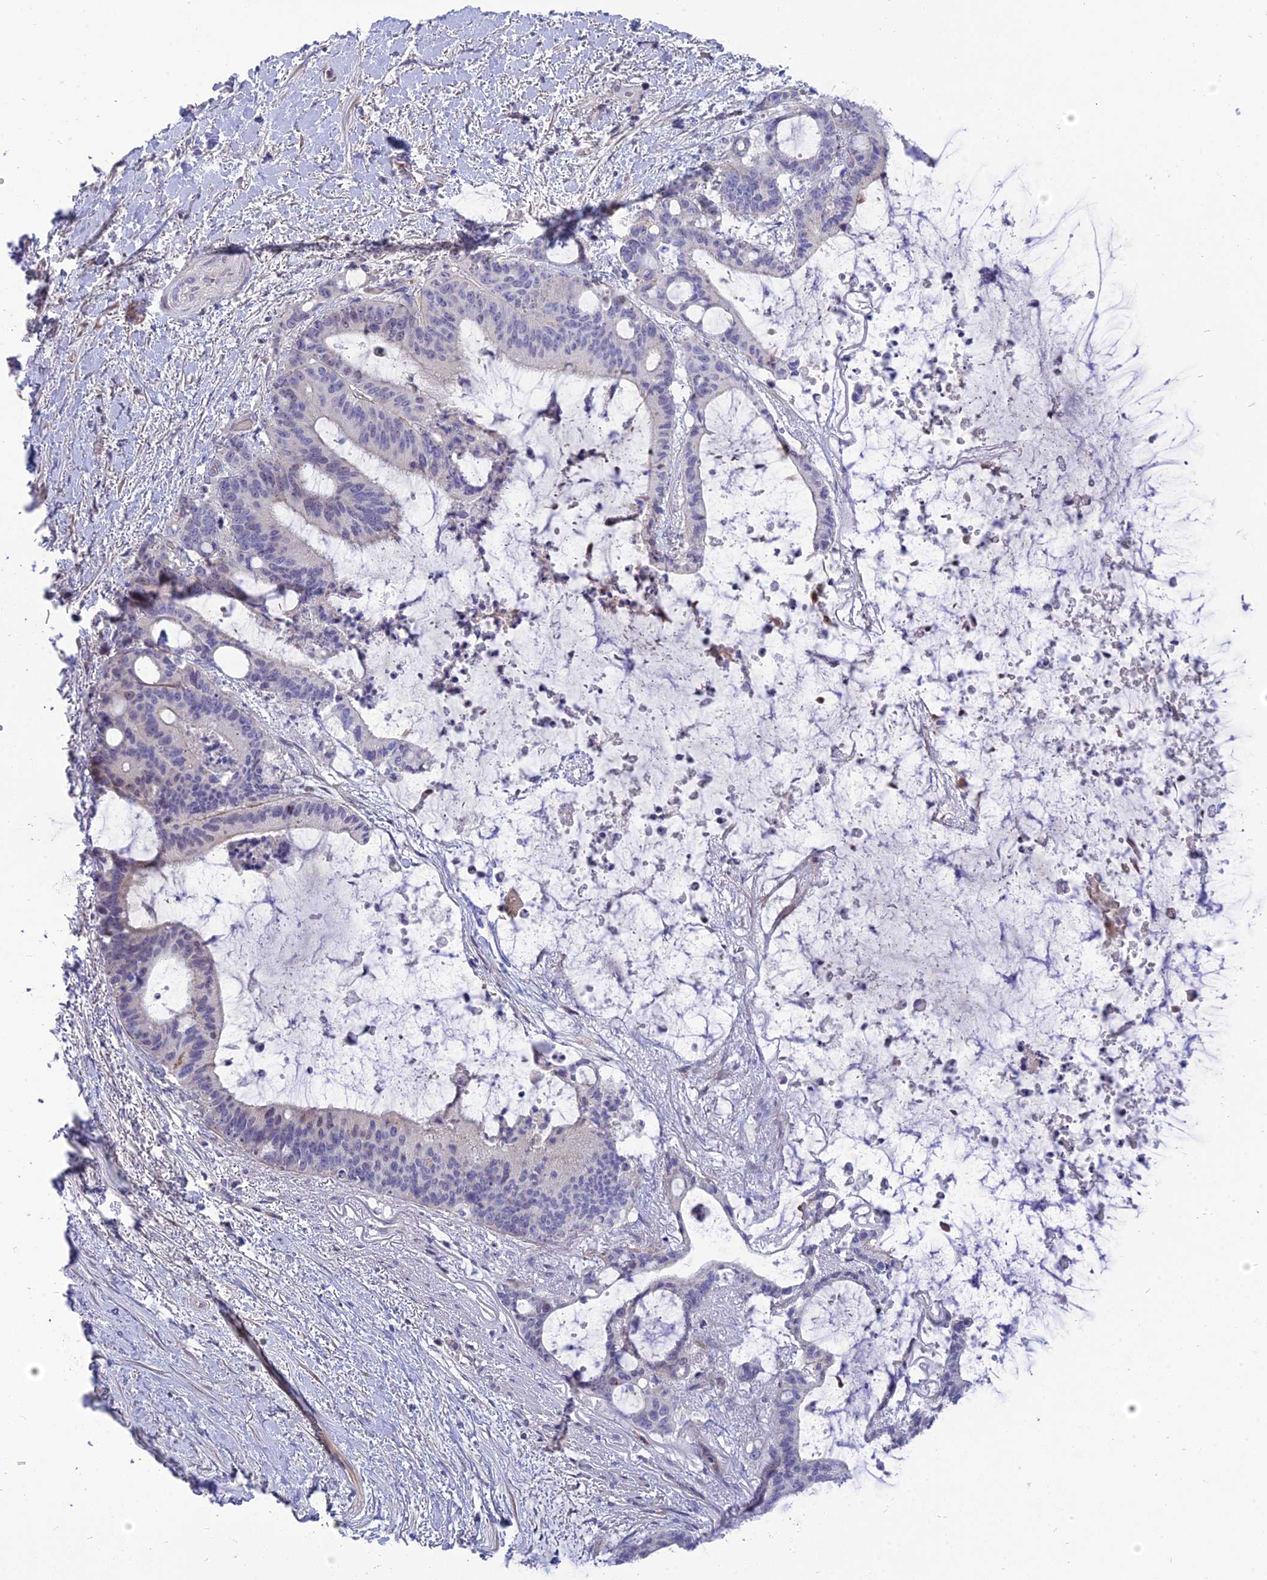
{"staining": {"intensity": "negative", "quantity": "none", "location": "none"}, "tissue": "liver cancer", "cell_type": "Tumor cells", "image_type": "cancer", "snomed": [{"axis": "morphology", "description": "Normal tissue, NOS"}, {"axis": "morphology", "description": "Cholangiocarcinoma"}, {"axis": "topography", "description": "Liver"}, {"axis": "topography", "description": "Peripheral nerve tissue"}], "caption": "An image of liver cancer (cholangiocarcinoma) stained for a protein exhibits no brown staining in tumor cells.", "gene": "MBD3L1", "patient": {"sex": "female", "age": 73}}